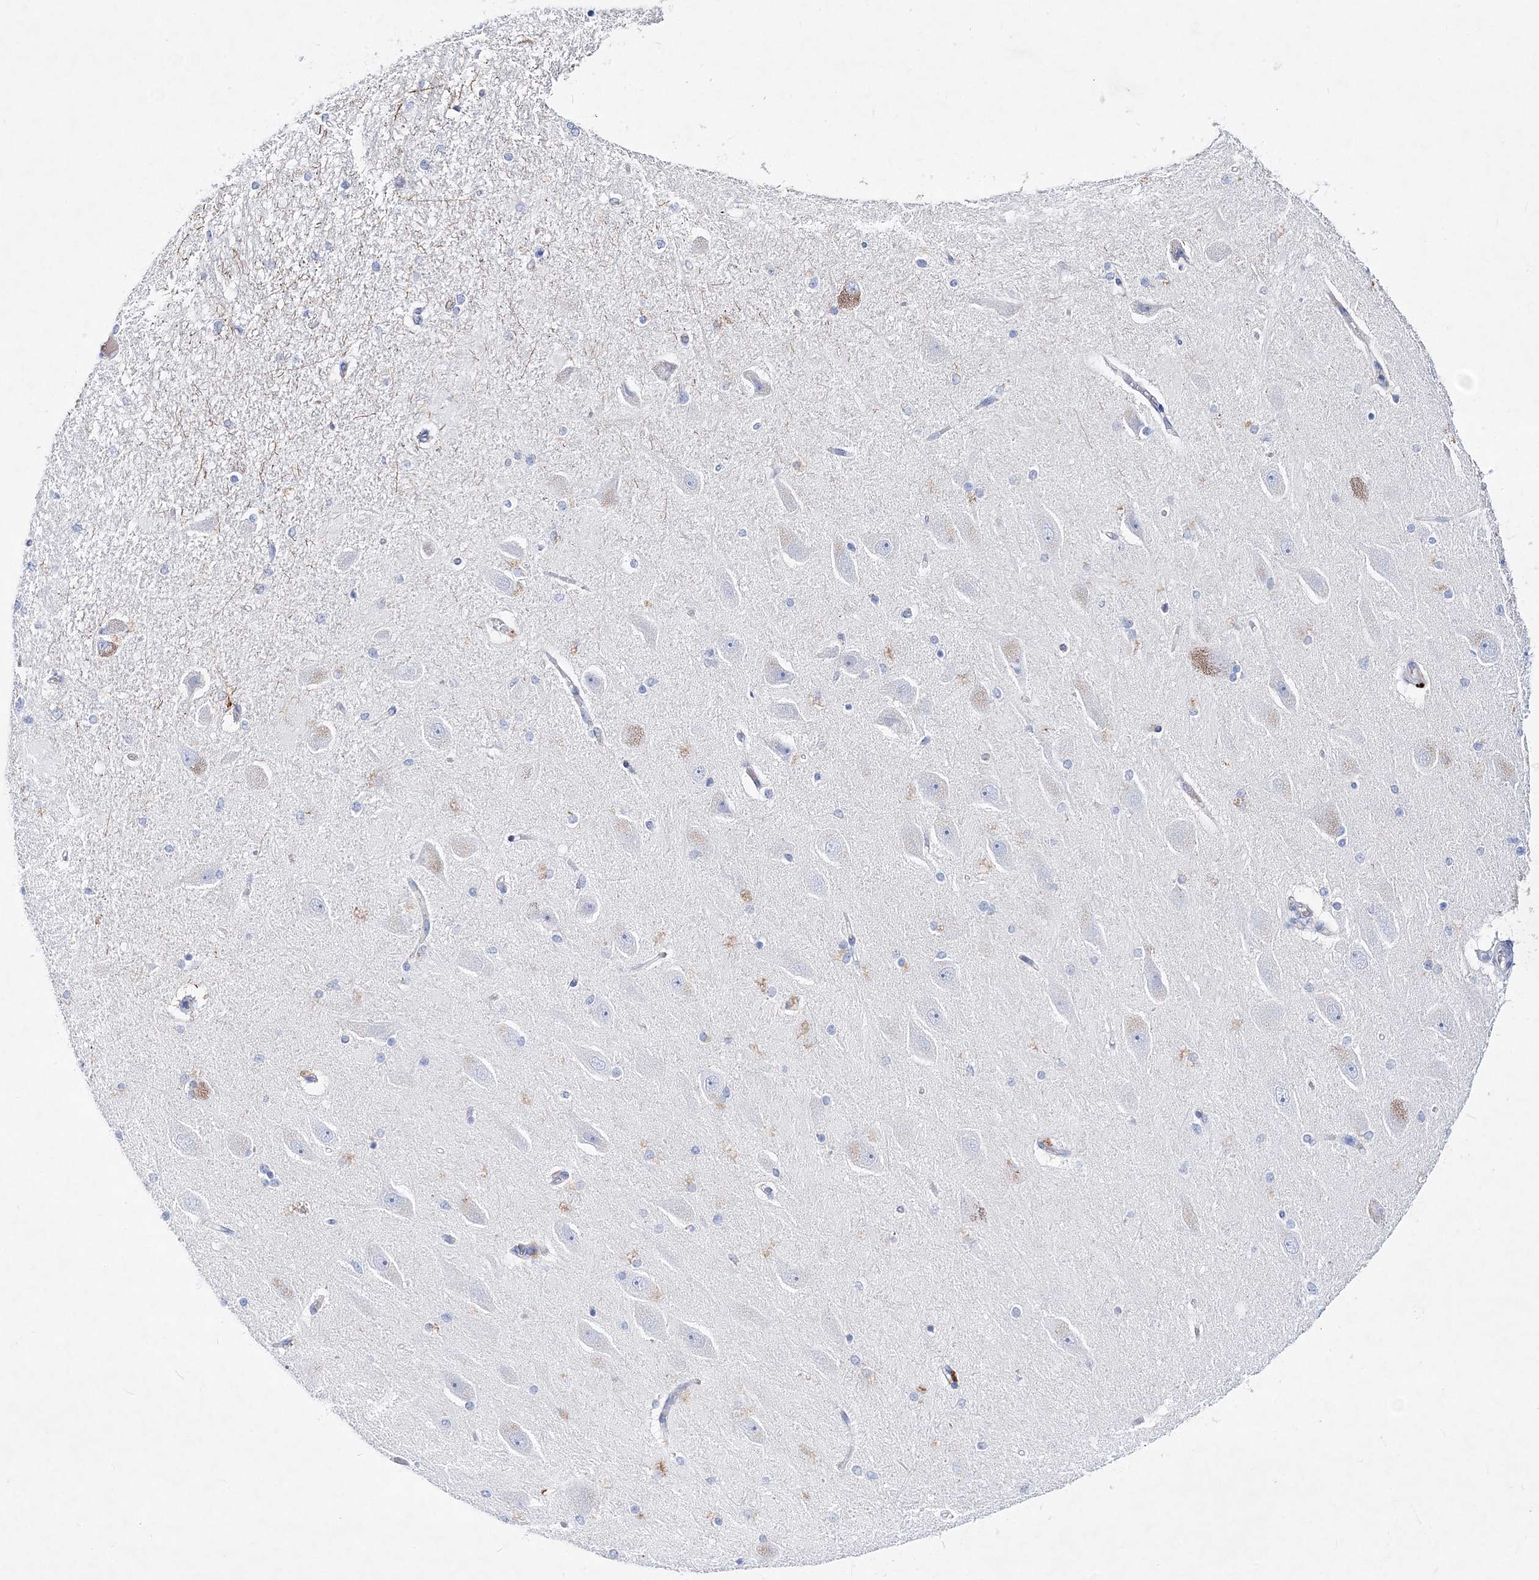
{"staining": {"intensity": "negative", "quantity": "none", "location": "none"}, "tissue": "hippocampus", "cell_type": "Glial cells", "image_type": "normal", "snomed": [{"axis": "morphology", "description": "Normal tissue, NOS"}, {"axis": "topography", "description": "Hippocampus"}], "caption": "Immunohistochemistry of unremarkable hippocampus shows no positivity in glial cells. The staining was performed using DAB (3,3'-diaminobenzidine) to visualize the protein expression in brown, while the nuclei were stained in blue with hematoxylin (Magnification: 20x).", "gene": "SPINK7", "patient": {"sex": "female", "age": 54}}